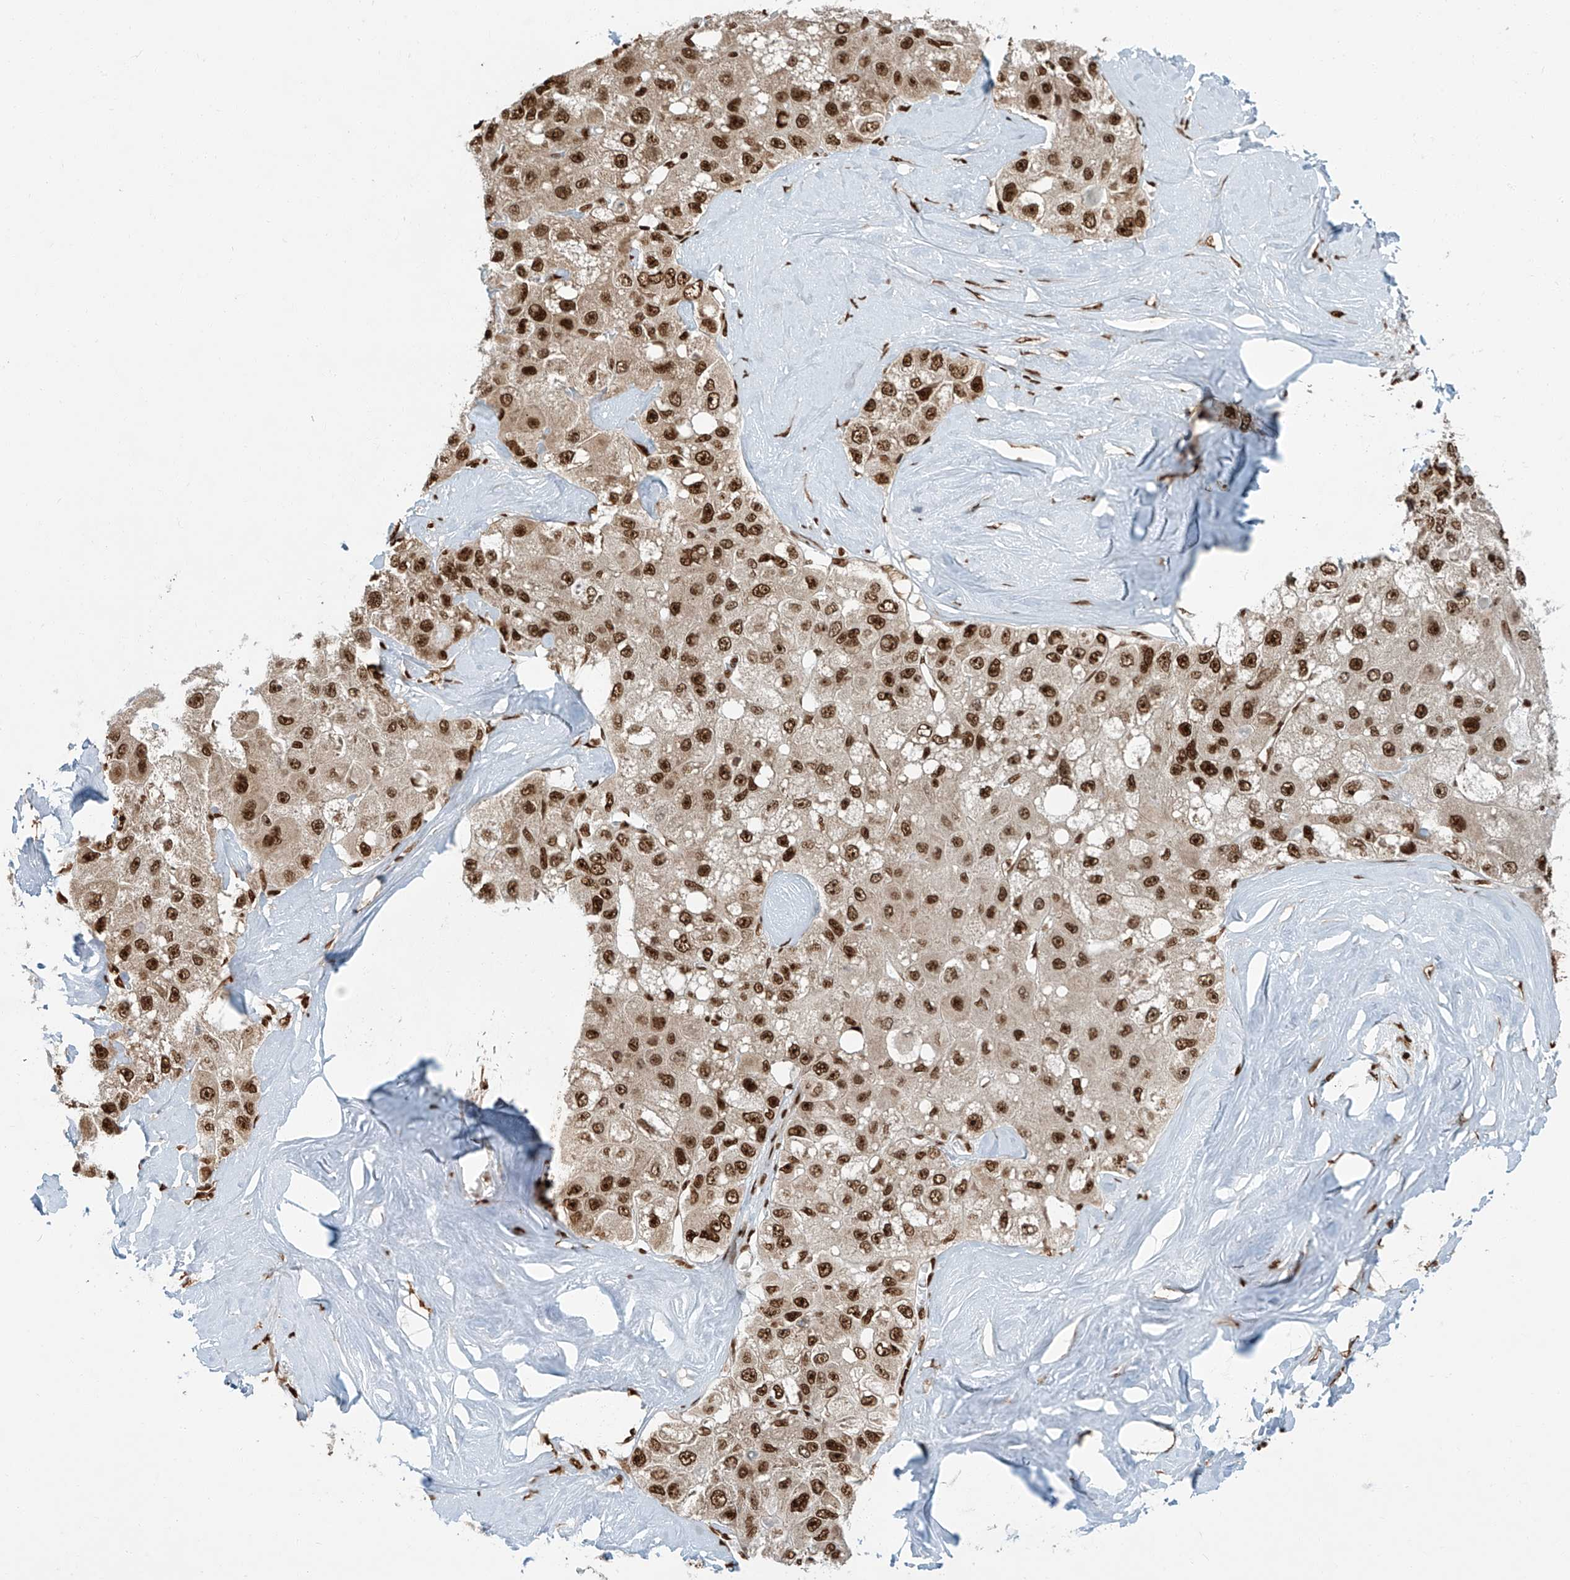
{"staining": {"intensity": "strong", "quantity": ">75%", "location": "nuclear"}, "tissue": "liver cancer", "cell_type": "Tumor cells", "image_type": "cancer", "snomed": [{"axis": "morphology", "description": "Carcinoma, Hepatocellular, NOS"}, {"axis": "topography", "description": "Liver"}], "caption": "A brown stain shows strong nuclear staining of a protein in human liver cancer tumor cells. (IHC, brightfield microscopy, high magnification).", "gene": "FAM193B", "patient": {"sex": "male", "age": 80}}